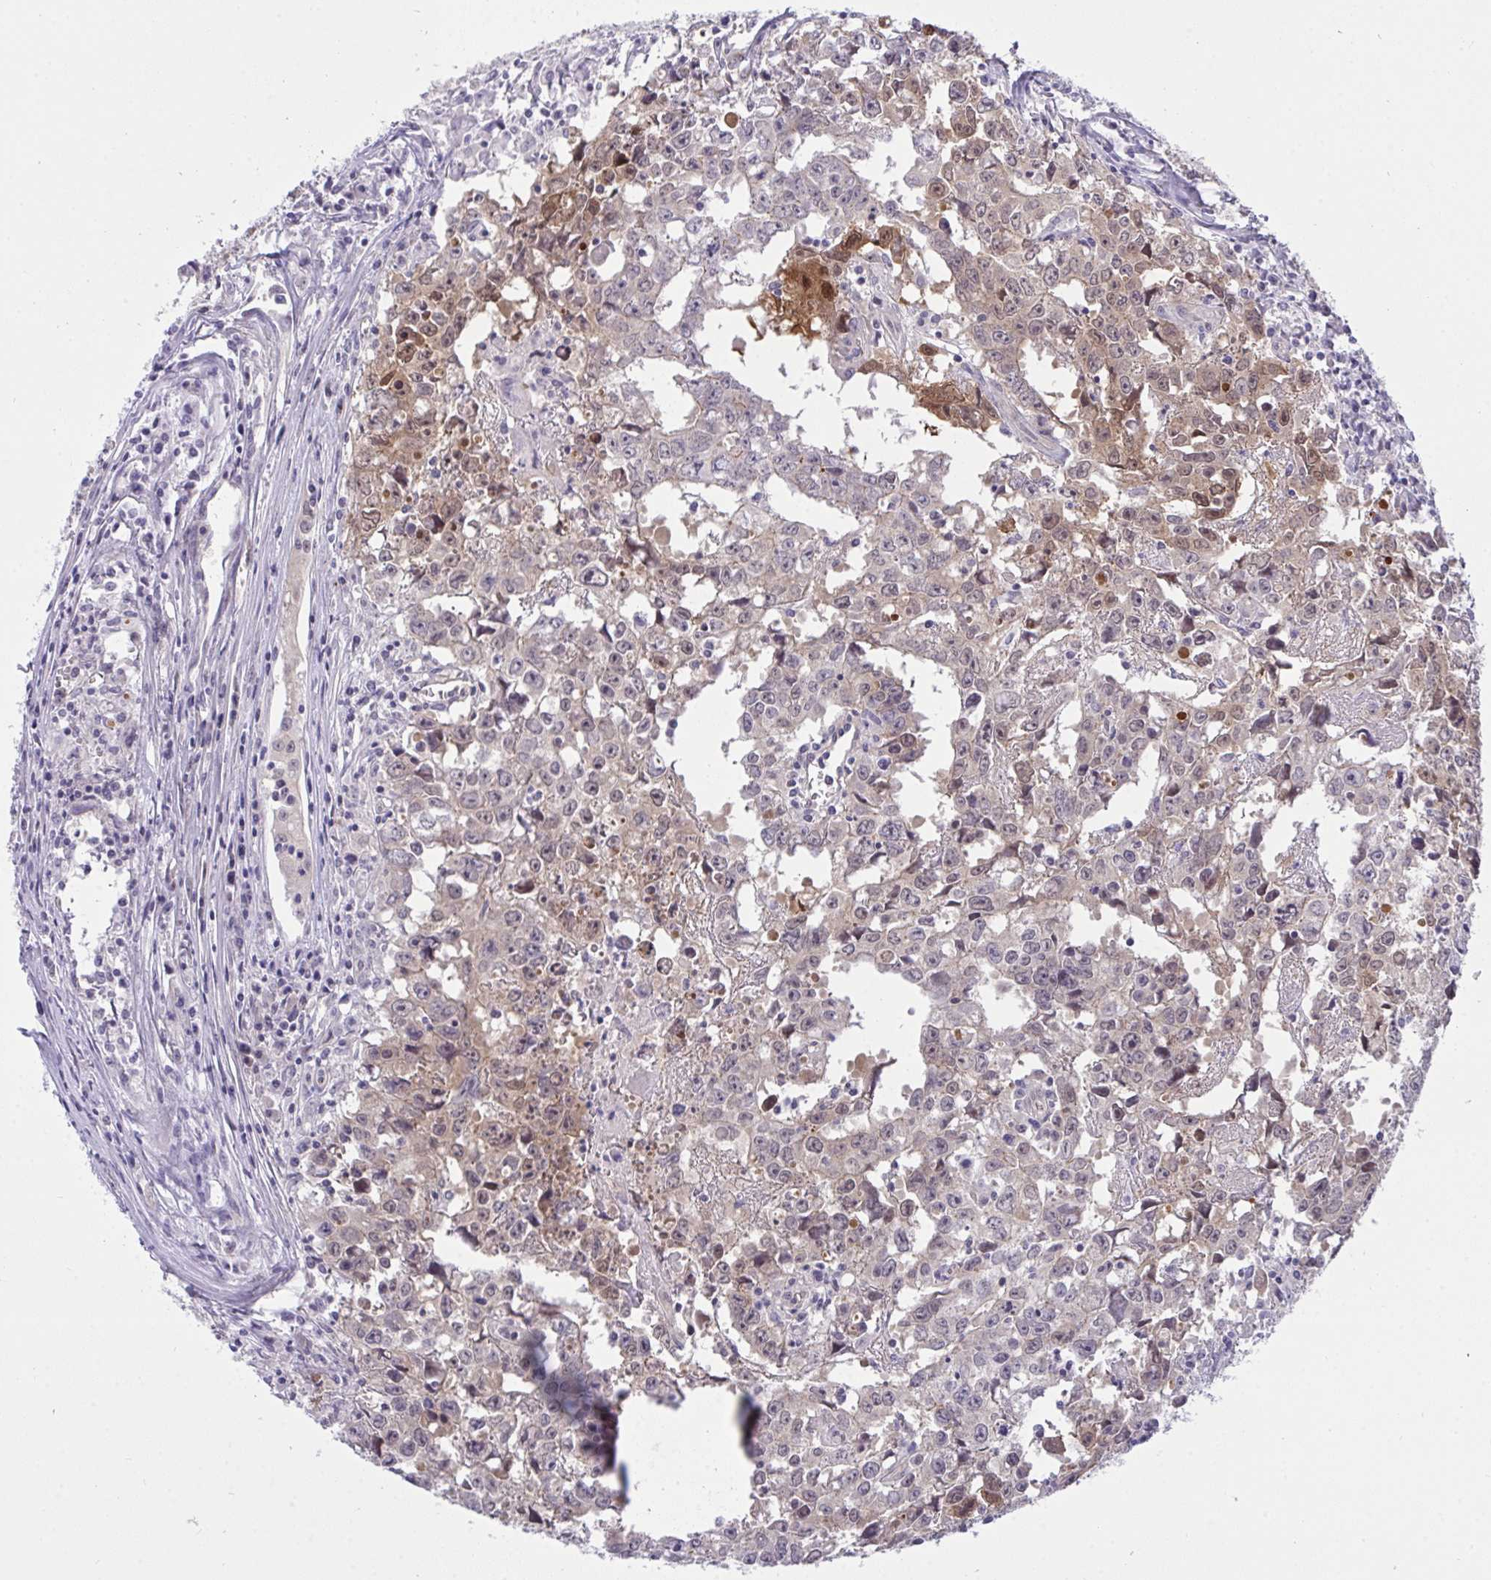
{"staining": {"intensity": "moderate", "quantity": "25%-75%", "location": "cytoplasmic/membranous"}, "tissue": "testis cancer", "cell_type": "Tumor cells", "image_type": "cancer", "snomed": [{"axis": "morphology", "description": "Carcinoma, Embryonal, NOS"}, {"axis": "topography", "description": "Testis"}], "caption": "There is medium levels of moderate cytoplasmic/membranous positivity in tumor cells of testis cancer (embryonal carcinoma), as demonstrated by immunohistochemical staining (brown color).", "gene": "HOXD12", "patient": {"sex": "male", "age": 22}}